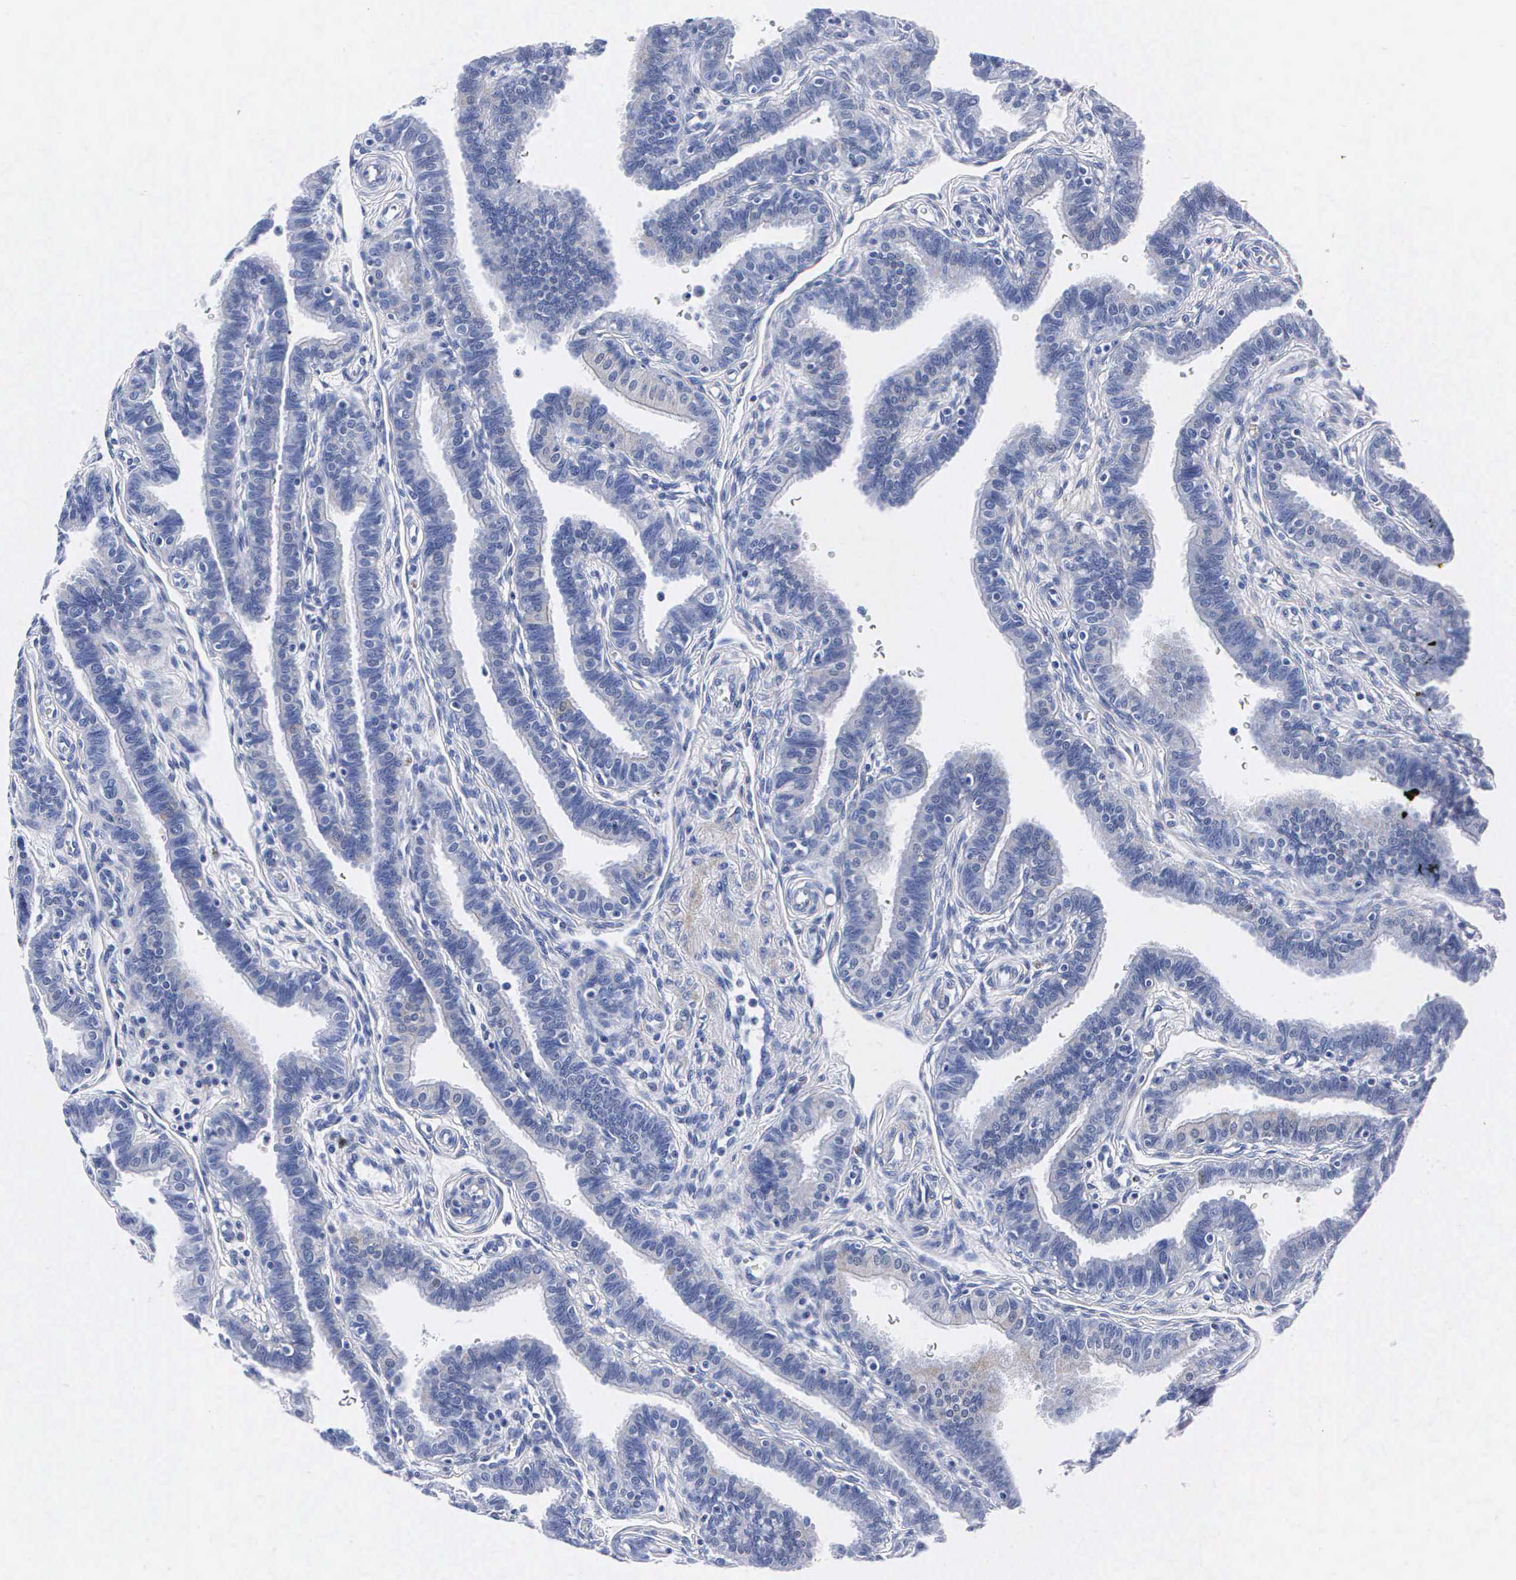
{"staining": {"intensity": "negative", "quantity": "none", "location": "none"}, "tissue": "fallopian tube", "cell_type": "Glandular cells", "image_type": "normal", "snomed": [{"axis": "morphology", "description": "Normal tissue, NOS"}, {"axis": "topography", "description": "Fallopian tube"}], "caption": "Immunohistochemistry (IHC) photomicrograph of benign human fallopian tube stained for a protein (brown), which displays no staining in glandular cells.", "gene": "ENO2", "patient": {"sex": "female", "age": 32}}